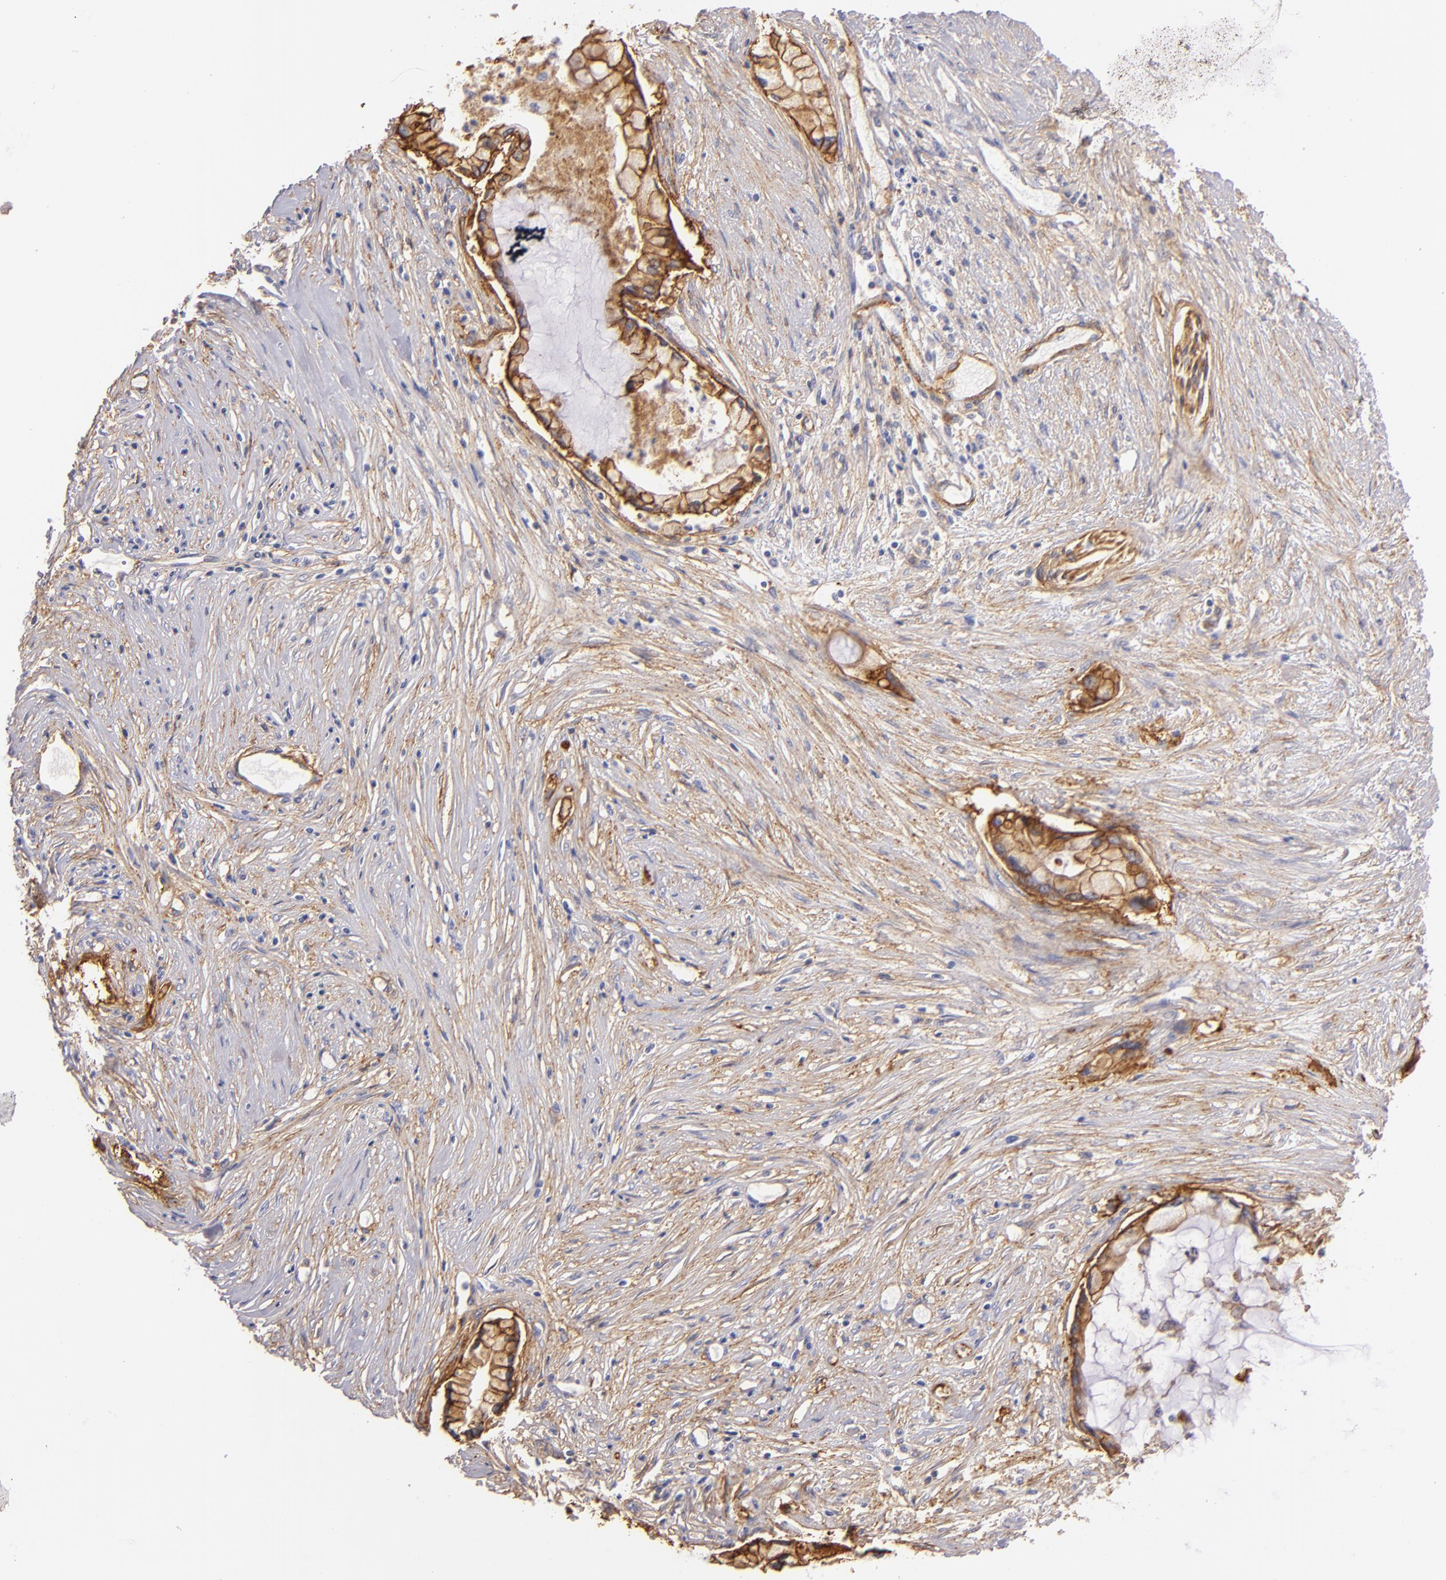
{"staining": {"intensity": "moderate", "quantity": ">75%", "location": "cytoplasmic/membranous"}, "tissue": "pancreatic cancer", "cell_type": "Tumor cells", "image_type": "cancer", "snomed": [{"axis": "morphology", "description": "Adenocarcinoma, NOS"}, {"axis": "topography", "description": "Pancreas"}], "caption": "Immunohistochemical staining of human pancreatic cancer reveals moderate cytoplasmic/membranous protein positivity in about >75% of tumor cells.", "gene": "CD151", "patient": {"sex": "female", "age": 59}}